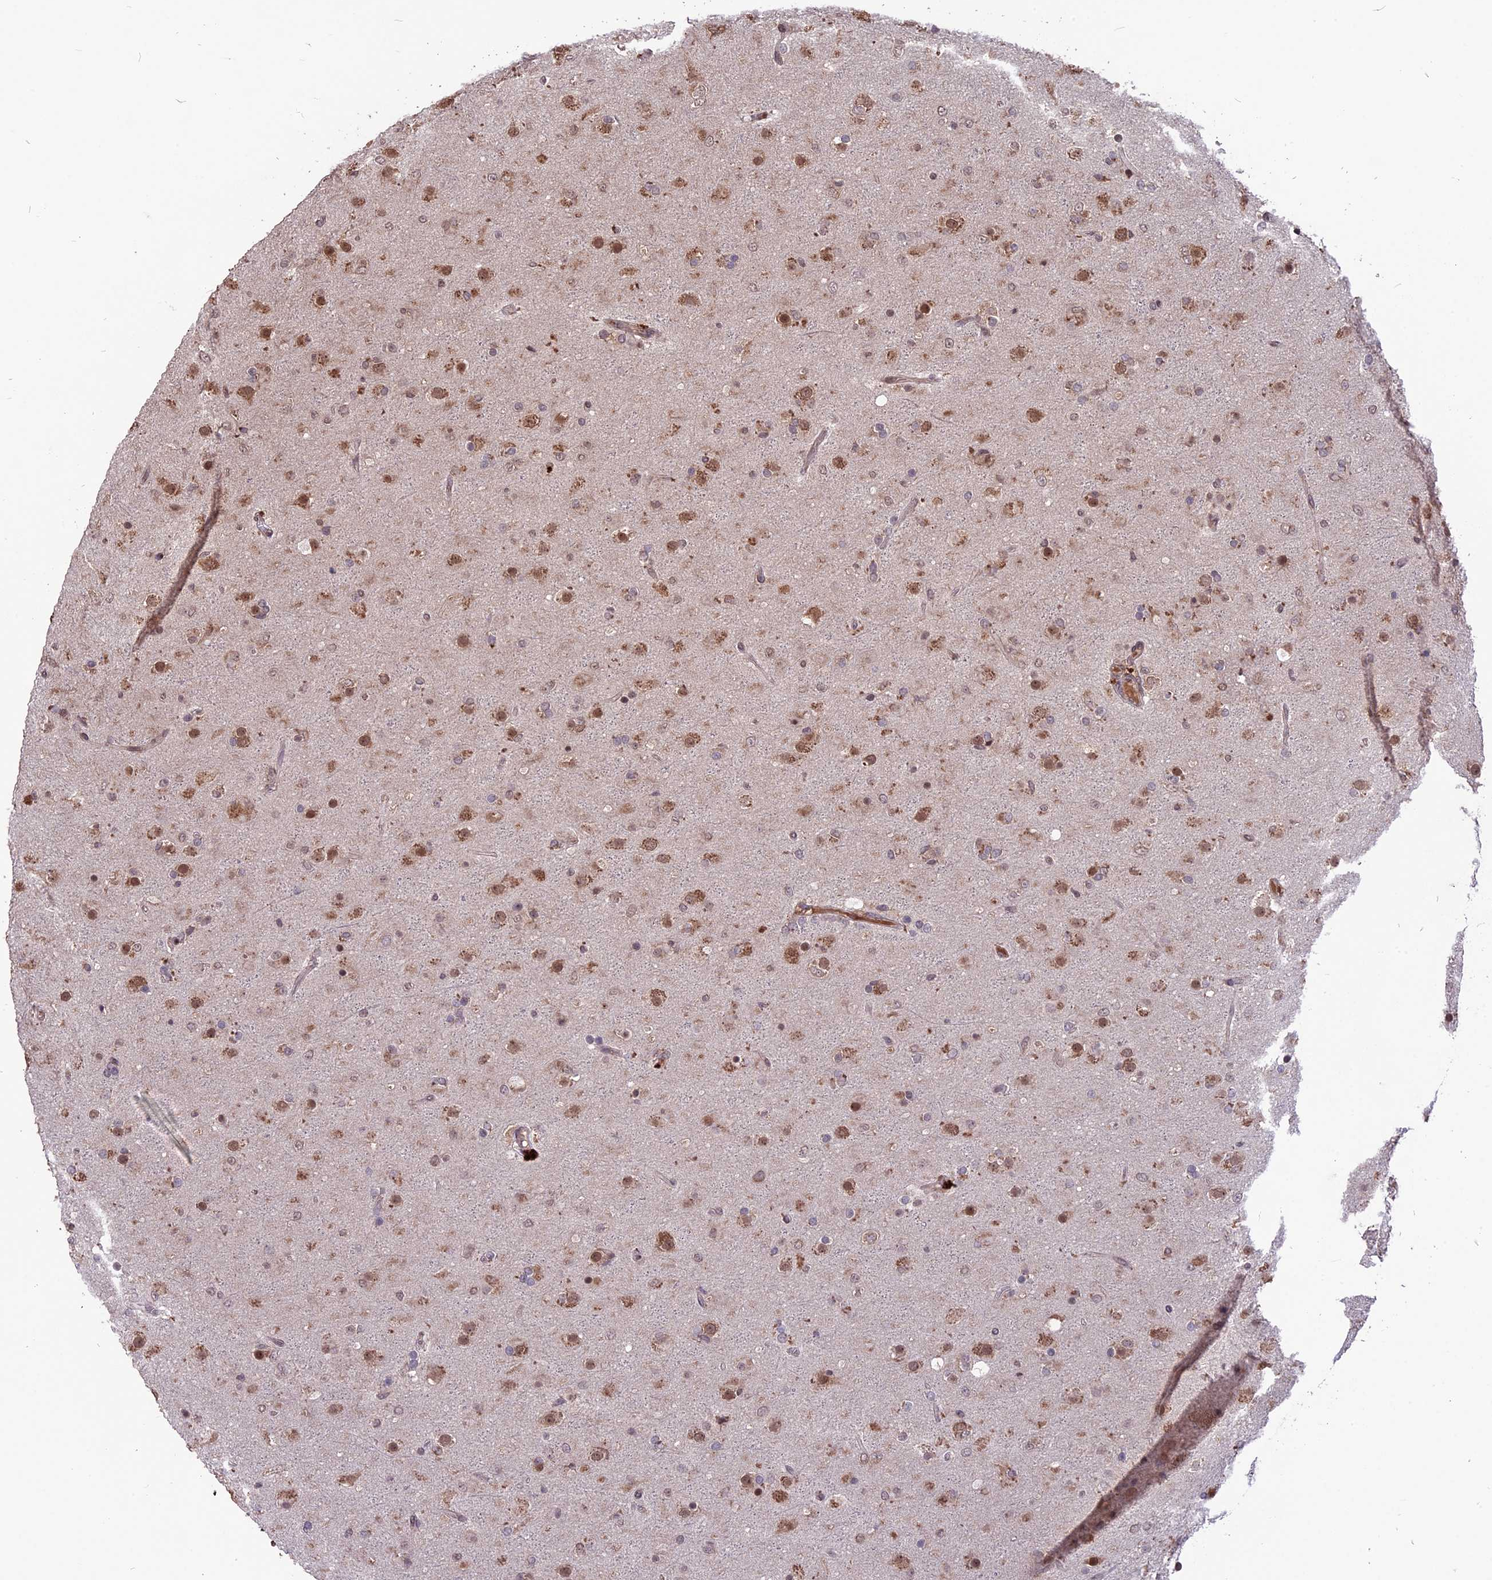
{"staining": {"intensity": "moderate", "quantity": ">75%", "location": "cytoplasmic/membranous,nuclear"}, "tissue": "glioma", "cell_type": "Tumor cells", "image_type": "cancer", "snomed": [{"axis": "morphology", "description": "Glioma, malignant, Low grade"}, {"axis": "topography", "description": "Brain"}], "caption": "High-power microscopy captured an IHC photomicrograph of malignant glioma (low-grade), revealing moderate cytoplasmic/membranous and nuclear expression in about >75% of tumor cells.", "gene": "ZNF598", "patient": {"sex": "male", "age": 65}}